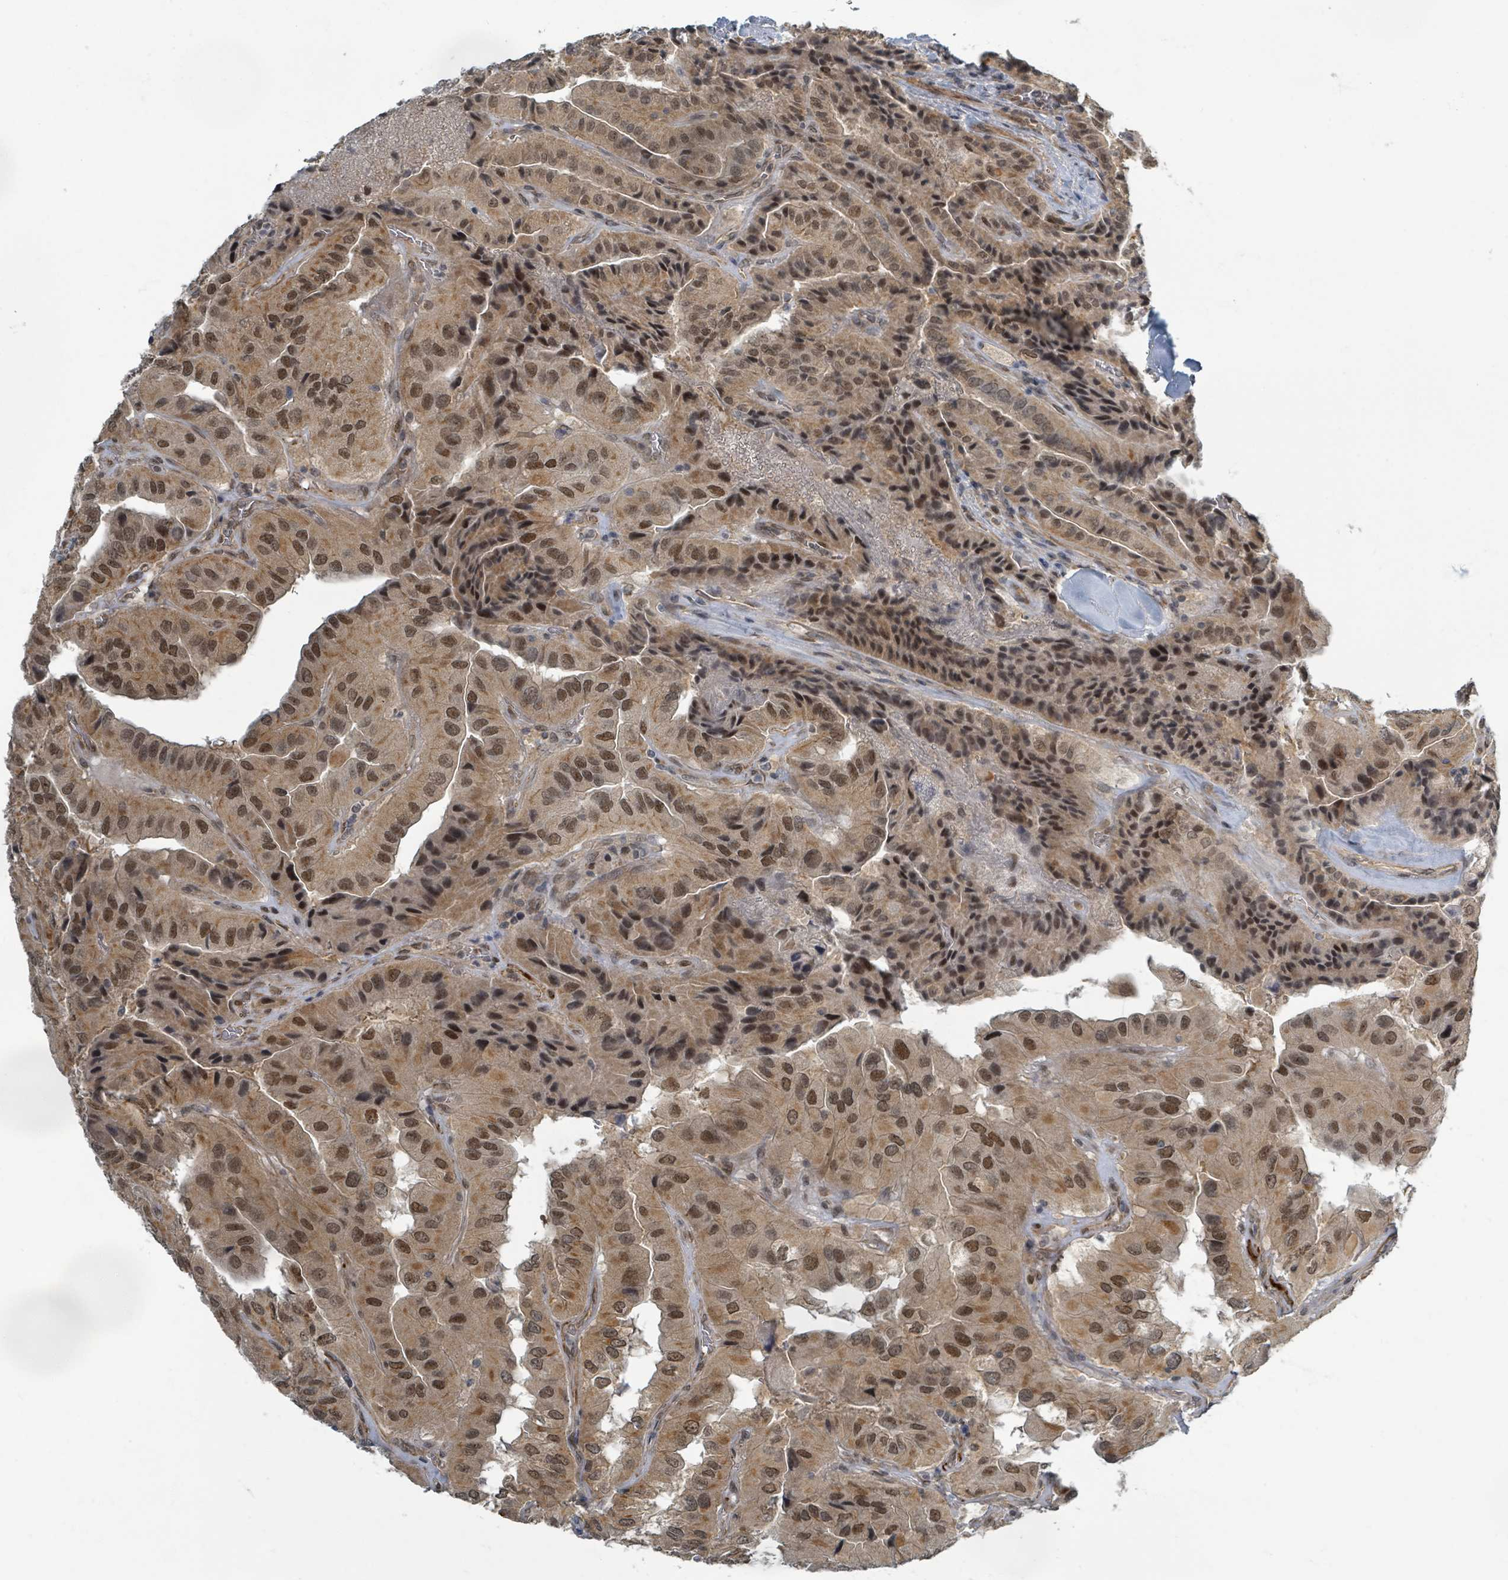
{"staining": {"intensity": "weak", "quantity": ">75%", "location": "cytoplasmic/membranous,nuclear"}, "tissue": "thyroid cancer", "cell_type": "Tumor cells", "image_type": "cancer", "snomed": [{"axis": "morphology", "description": "Normal tissue, NOS"}, {"axis": "morphology", "description": "Papillary adenocarcinoma, NOS"}, {"axis": "topography", "description": "Thyroid gland"}], "caption": "Human thyroid cancer stained with a brown dye reveals weak cytoplasmic/membranous and nuclear positive staining in approximately >75% of tumor cells.", "gene": "INTS15", "patient": {"sex": "female", "age": 59}}